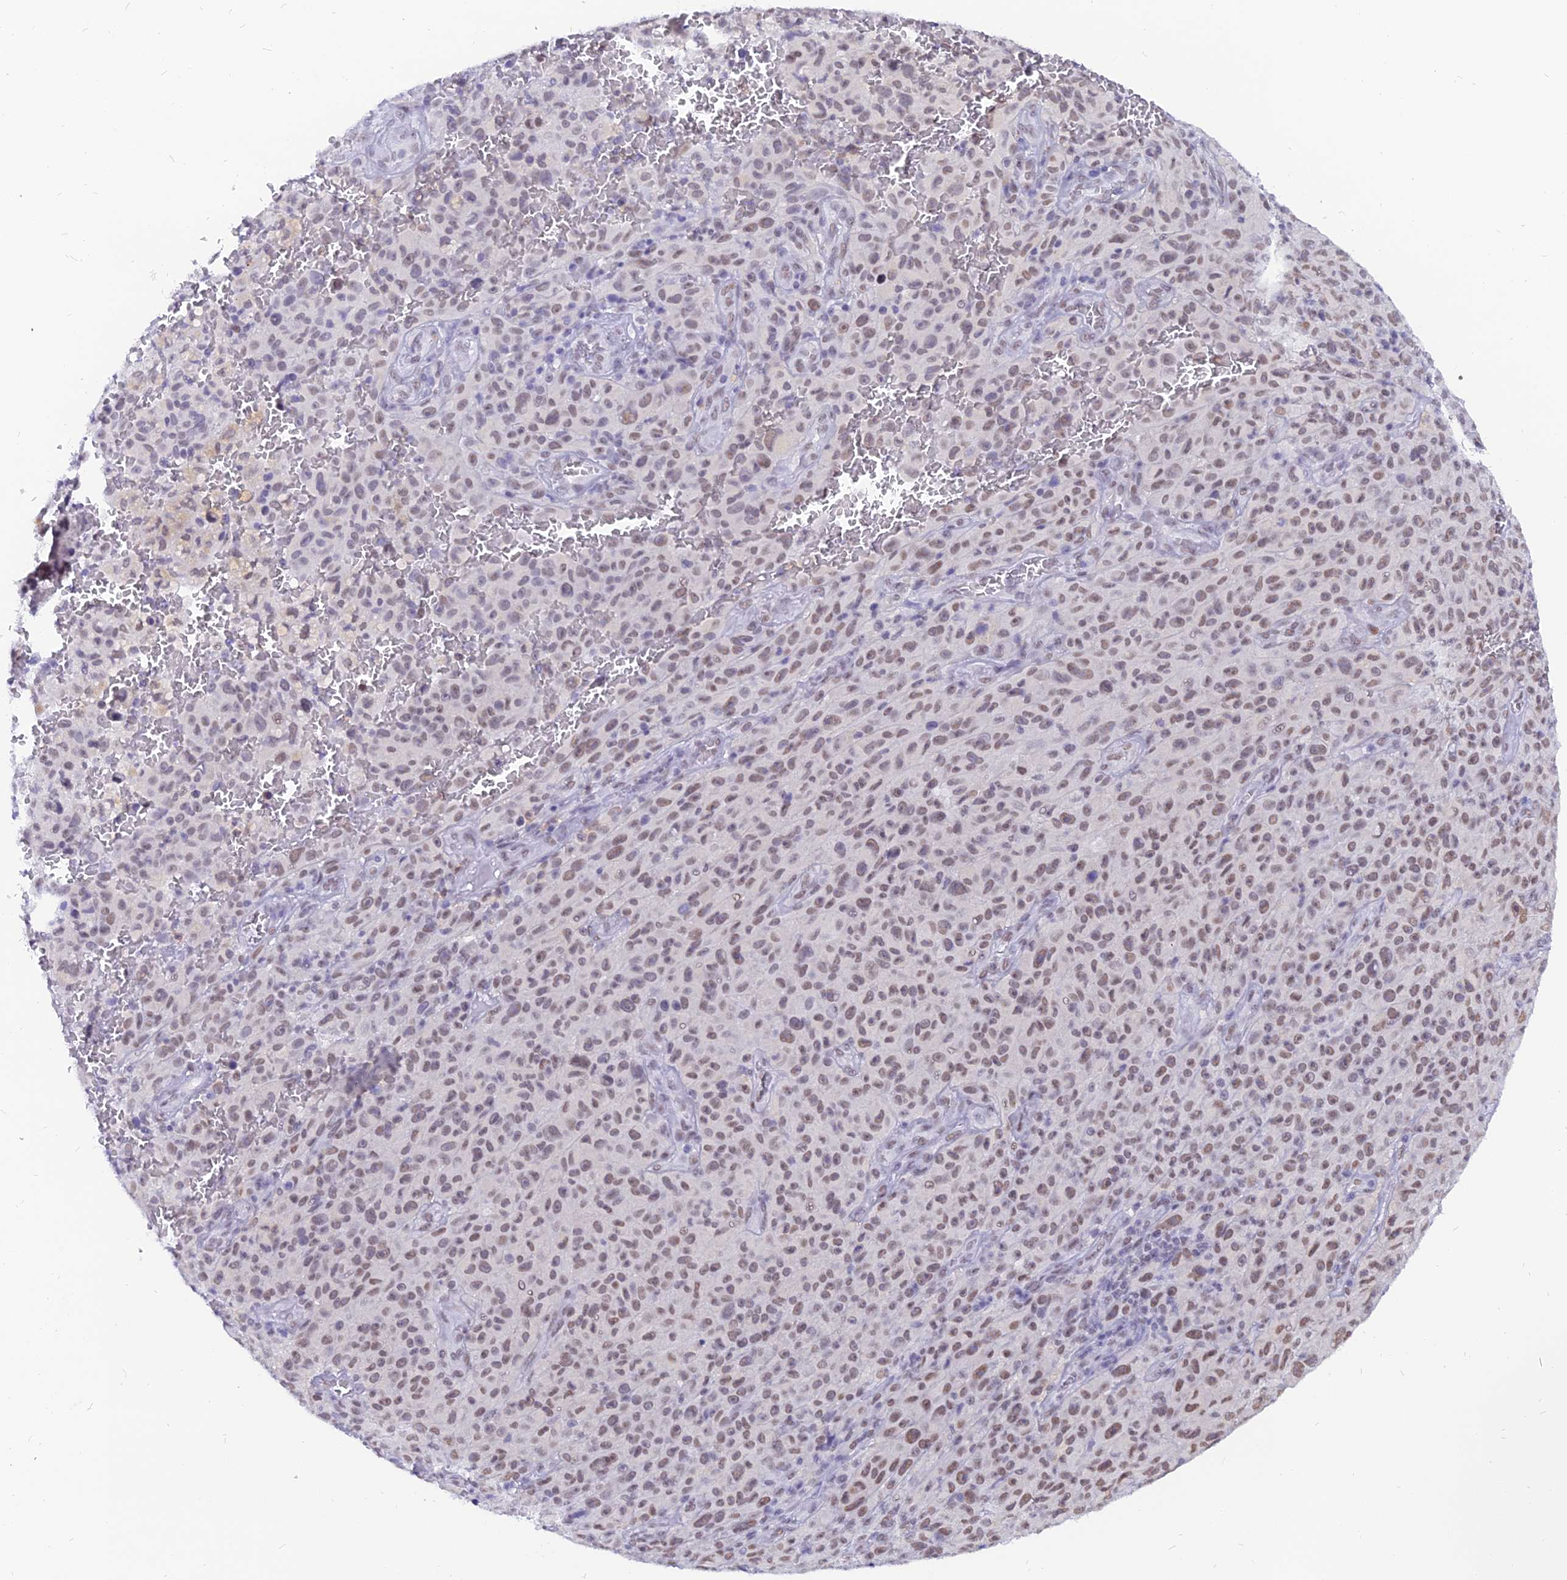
{"staining": {"intensity": "moderate", "quantity": "25%-75%", "location": "nuclear"}, "tissue": "melanoma", "cell_type": "Tumor cells", "image_type": "cancer", "snomed": [{"axis": "morphology", "description": "Malignant melanoma, NOS"}, {"axis": "topography", "description": "Skin"}], "caption": "Protein staining exhibits moderate nuclear staining in about 25%-75% of tumor cells in melanoma.", "gene": "DPY30", "patient": {"sex": "female", "age": 82}}